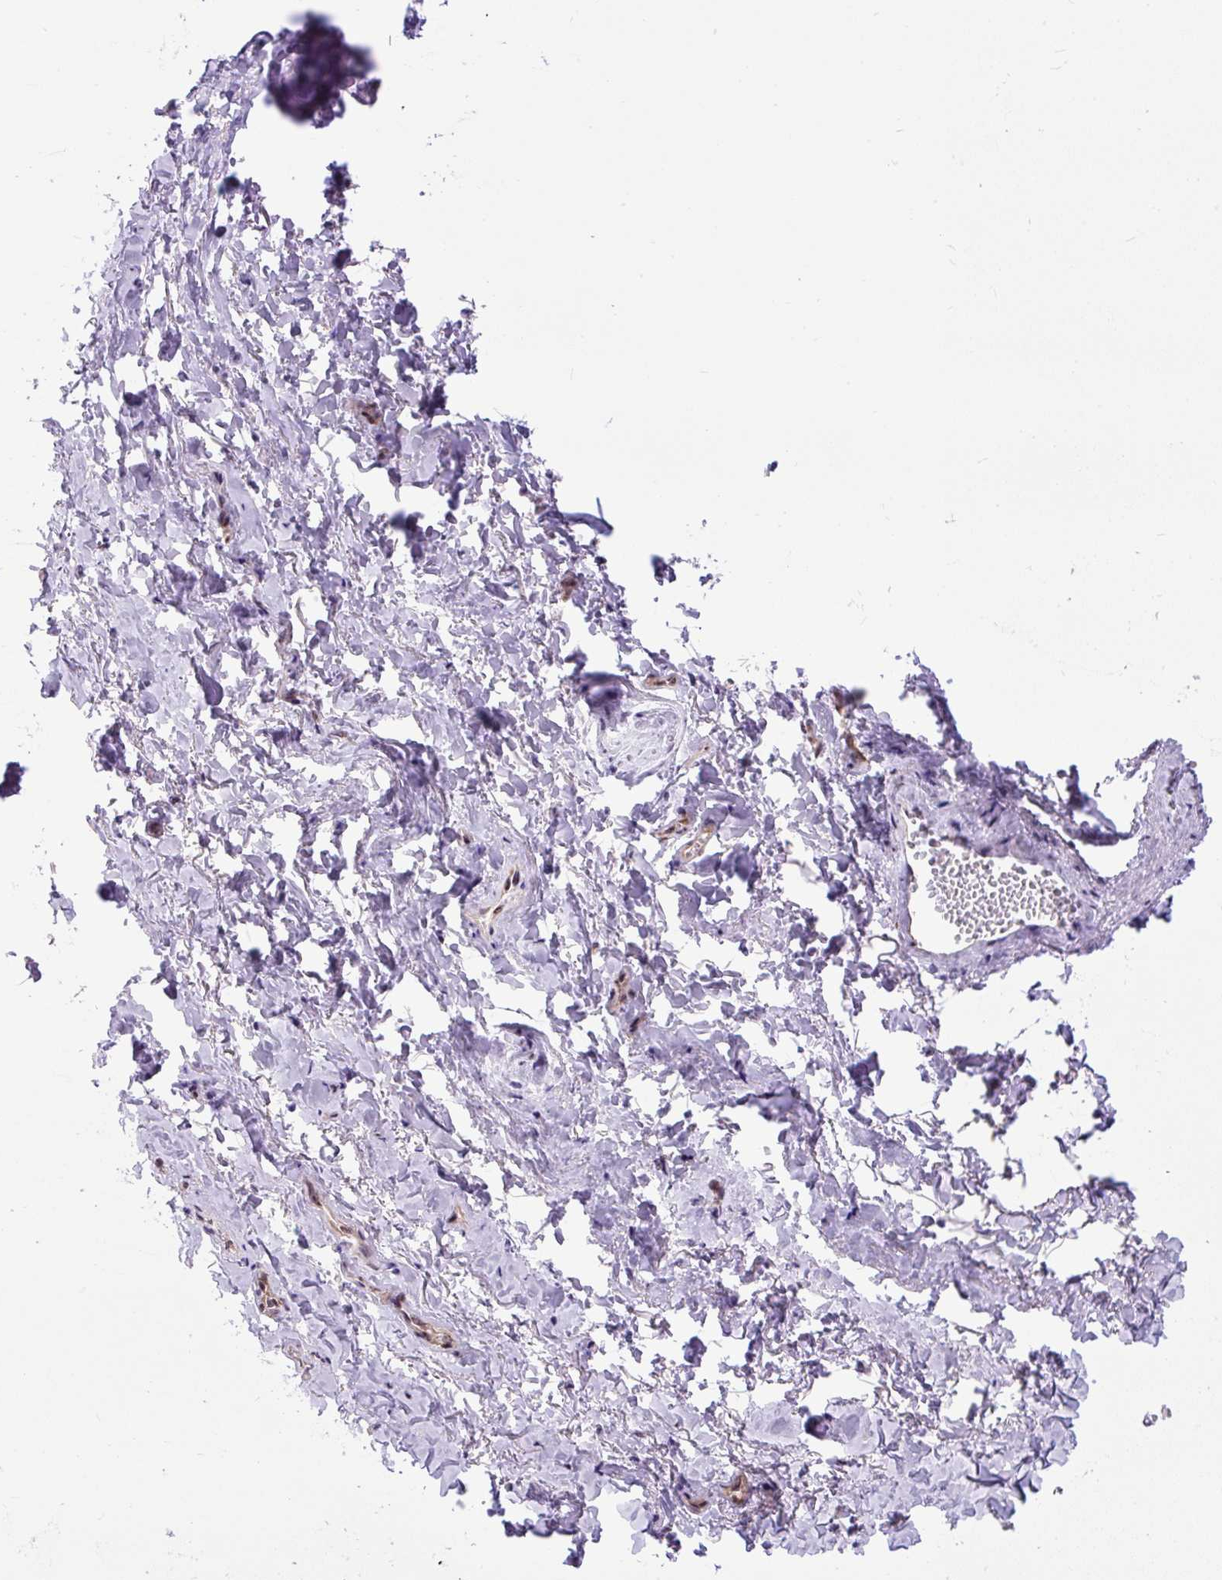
{"staining": {"intensity": "negative", "quantity": "none", "location": "none"}, "tissue": "adipose tissue", "cell_type": "Adipocytes", "image_type": "normal", "snomed": [{"axis": "morphology", "description": "Normal tissue, NOS"}, {"axis": "topography", "description": "Vulva"}, {"axis": "topography", "description": "Vagina"}, {"axis": "topography", "description": "Peripheral nerve tissue"}], "caption": "Immunohistochemical staining of normal human adipose tissue demonstrates no significant expression in adipocytes. Nuclei are stained in blue.", "gene": "SMC5", "patient": {"sex": "female", "age": 66}}